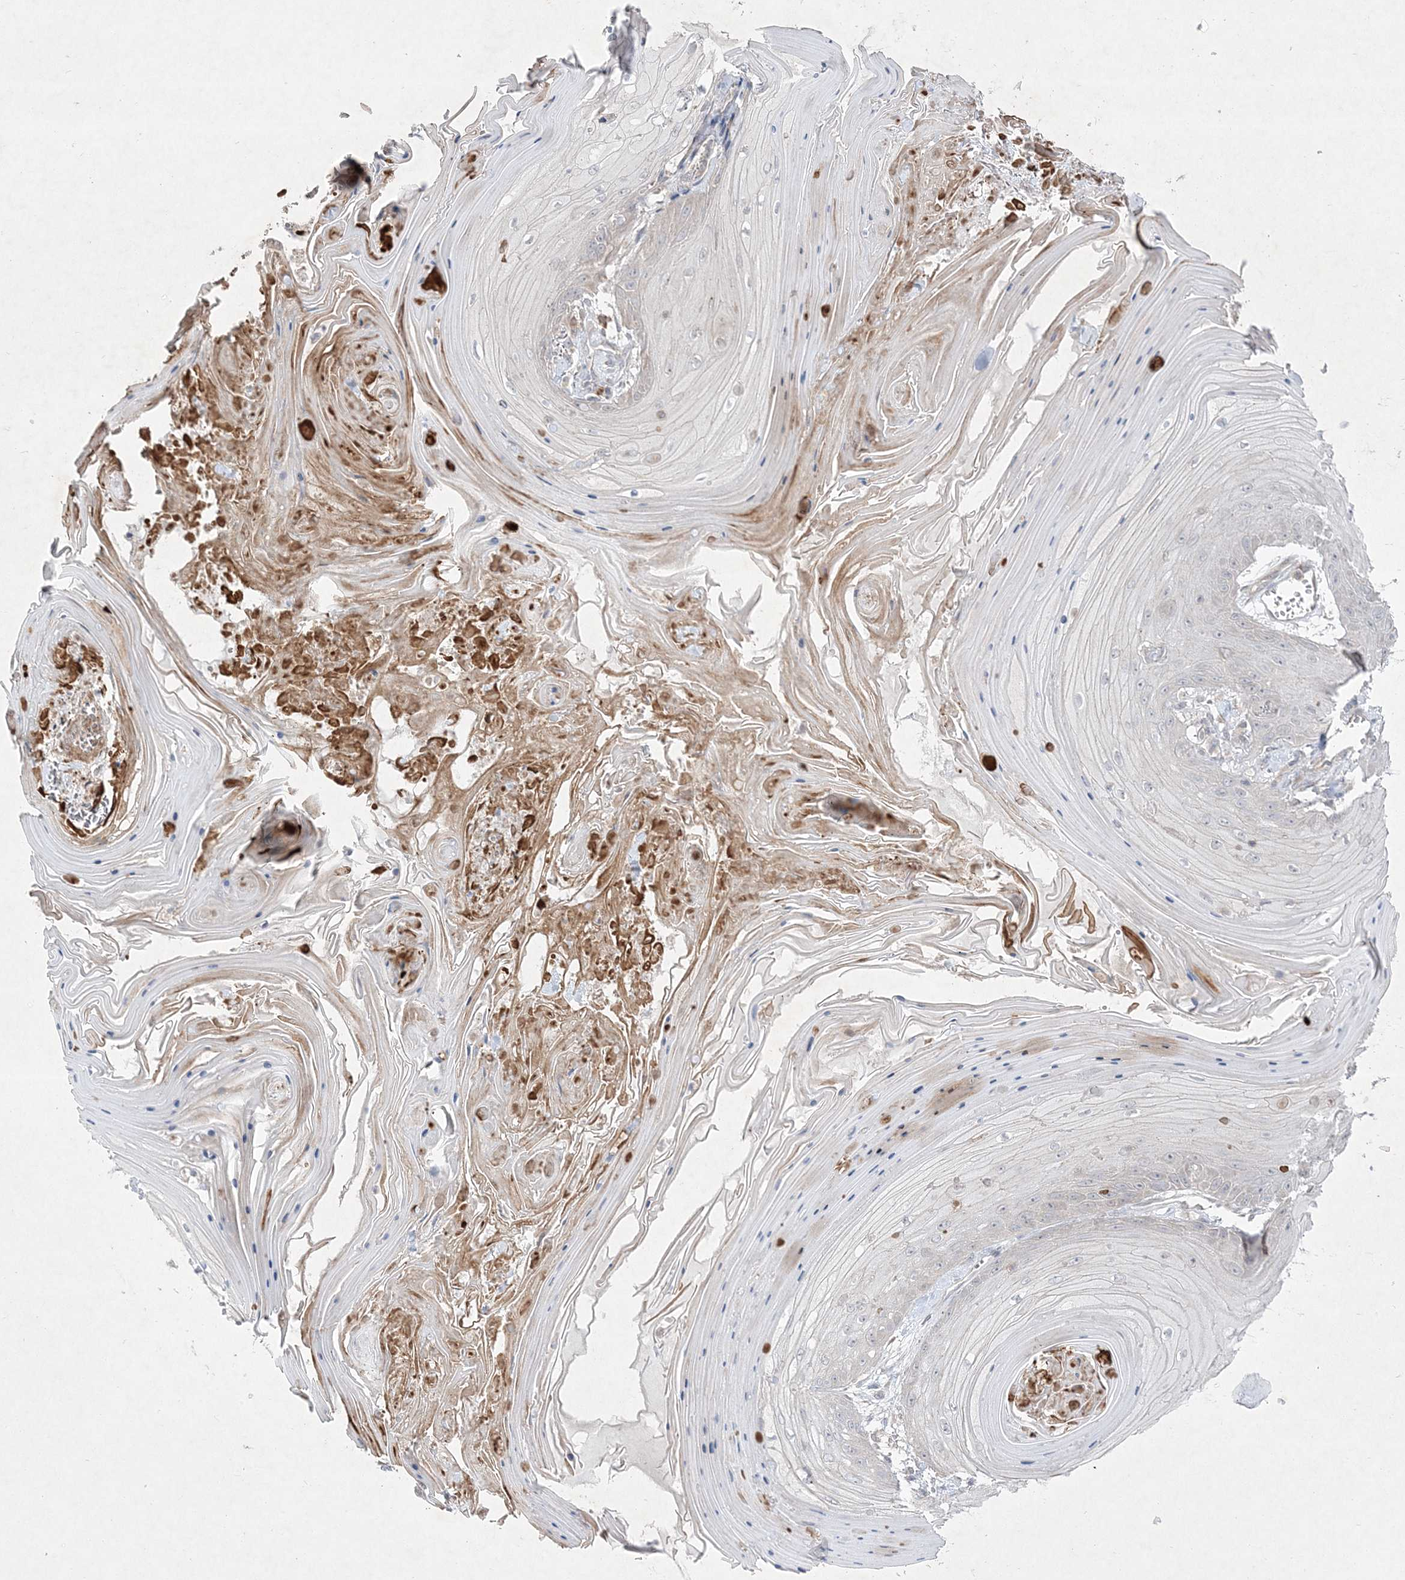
{"staining": {"intensity": "negative", "quantity": "none", "location": "none"}, "tissue": "skin cancer", "cell_type": "Tumor cells", "image_type": "cancer", "snomed": [{"axis": "morphology", "description": "Squamous cell carcinoma, NOS"}, {"axis": "topography", "description": "Skin"}], "caption": "High power microscopy micrograph of an immunohistochemistry histopathology image of skin cancer, revealing no significant expression in tumor cells.", "gene": "CLNK", "patient": {"sex": "male", "age": 74}}